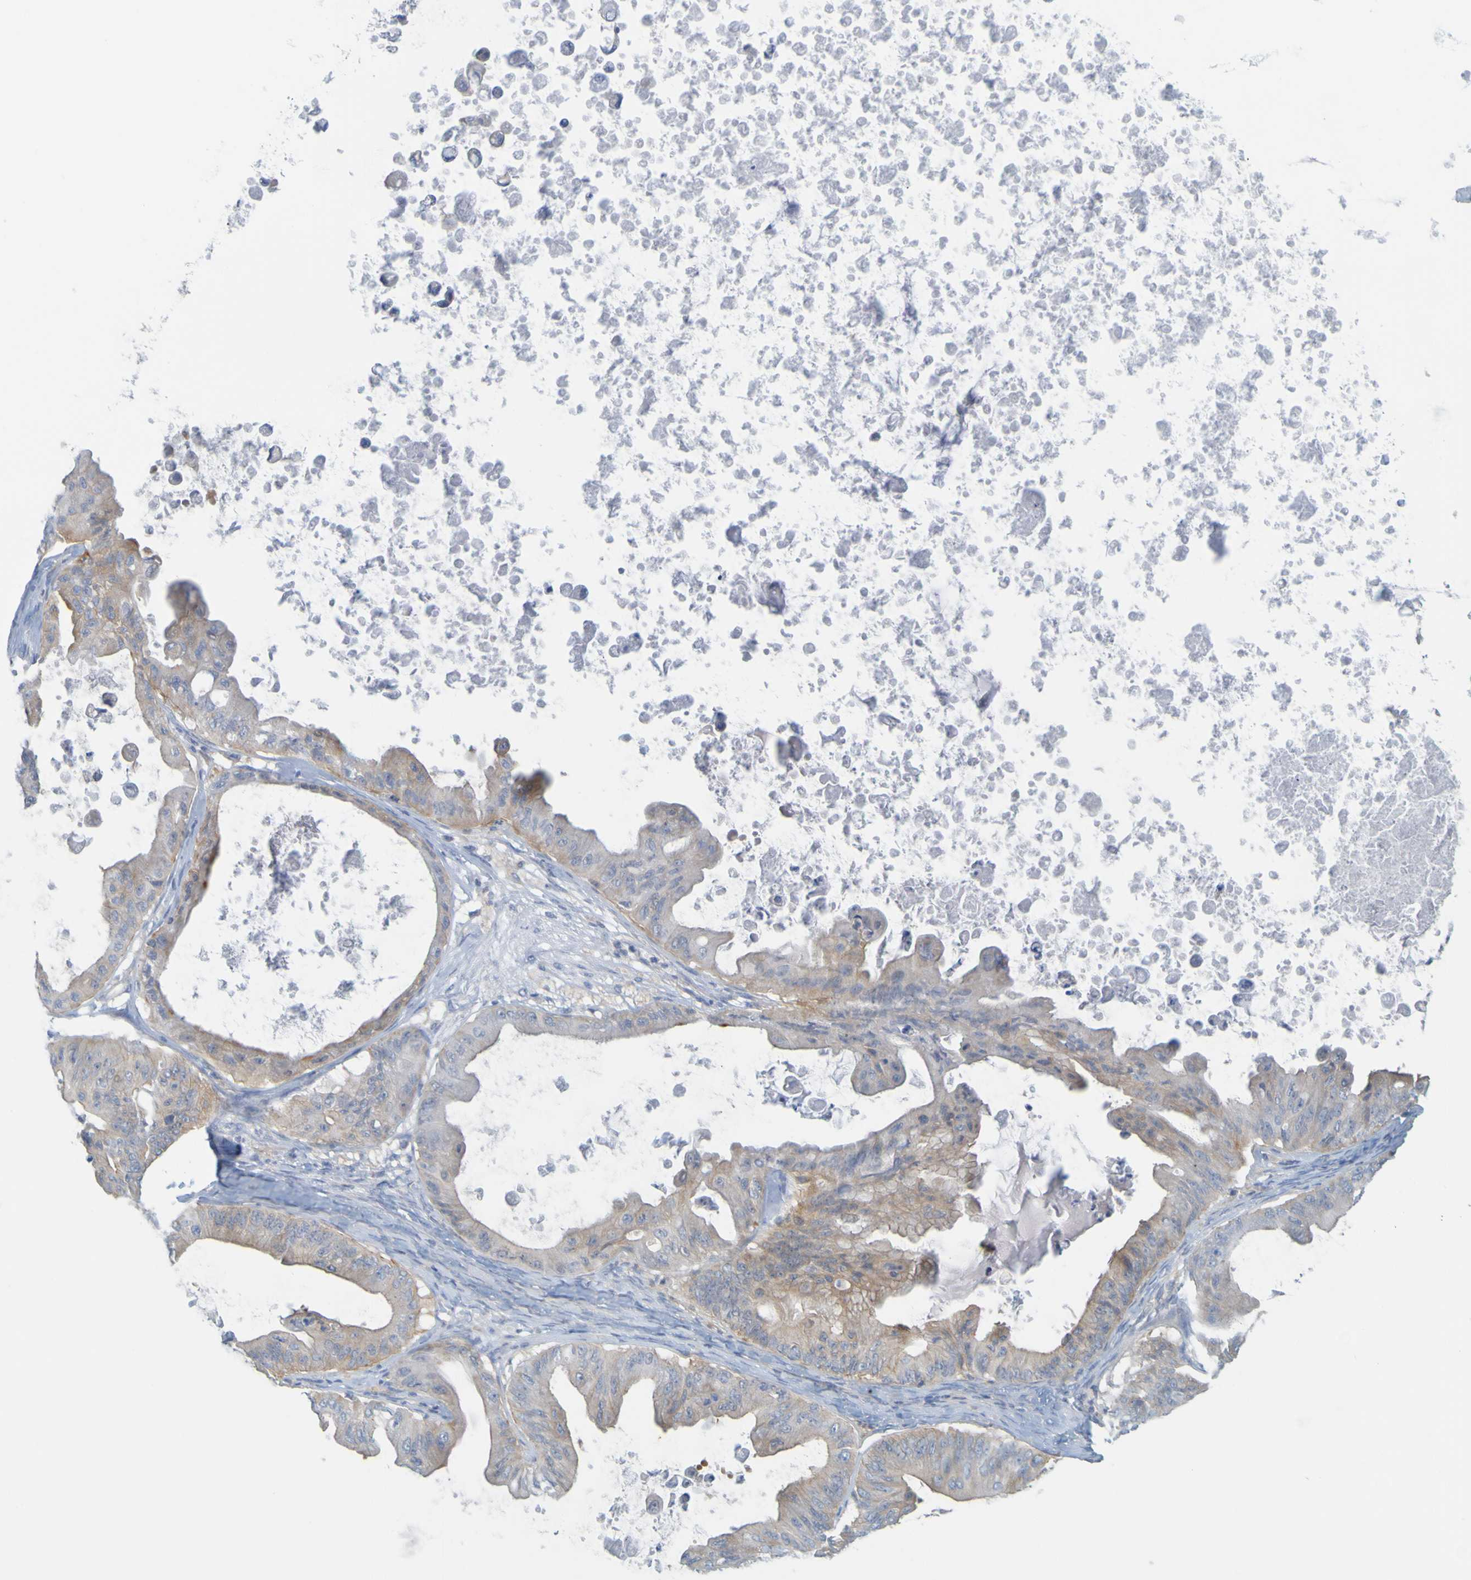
{"staining": {"intensity": "weak", "quantity": ">75%", "location": "cytoplasmic/membranous"}, "tissue": "ovarian cancer", "cell_type": "Tumor cells", "image_type": "cancer", "snomed": [{"axis": "morphology", "description": "Cystadenocarcinoma, mucinous, NOS"}, {"axis": "topography", "description": "Ovary"}], "caption": "Immunohistochemical staining of ovarian cancer shows low levels of weak cytoplasmic/membranous staining in about >75% of tumor cells.", "gene": "APPL1", "patient": {"sex": "female", "age": 37}}